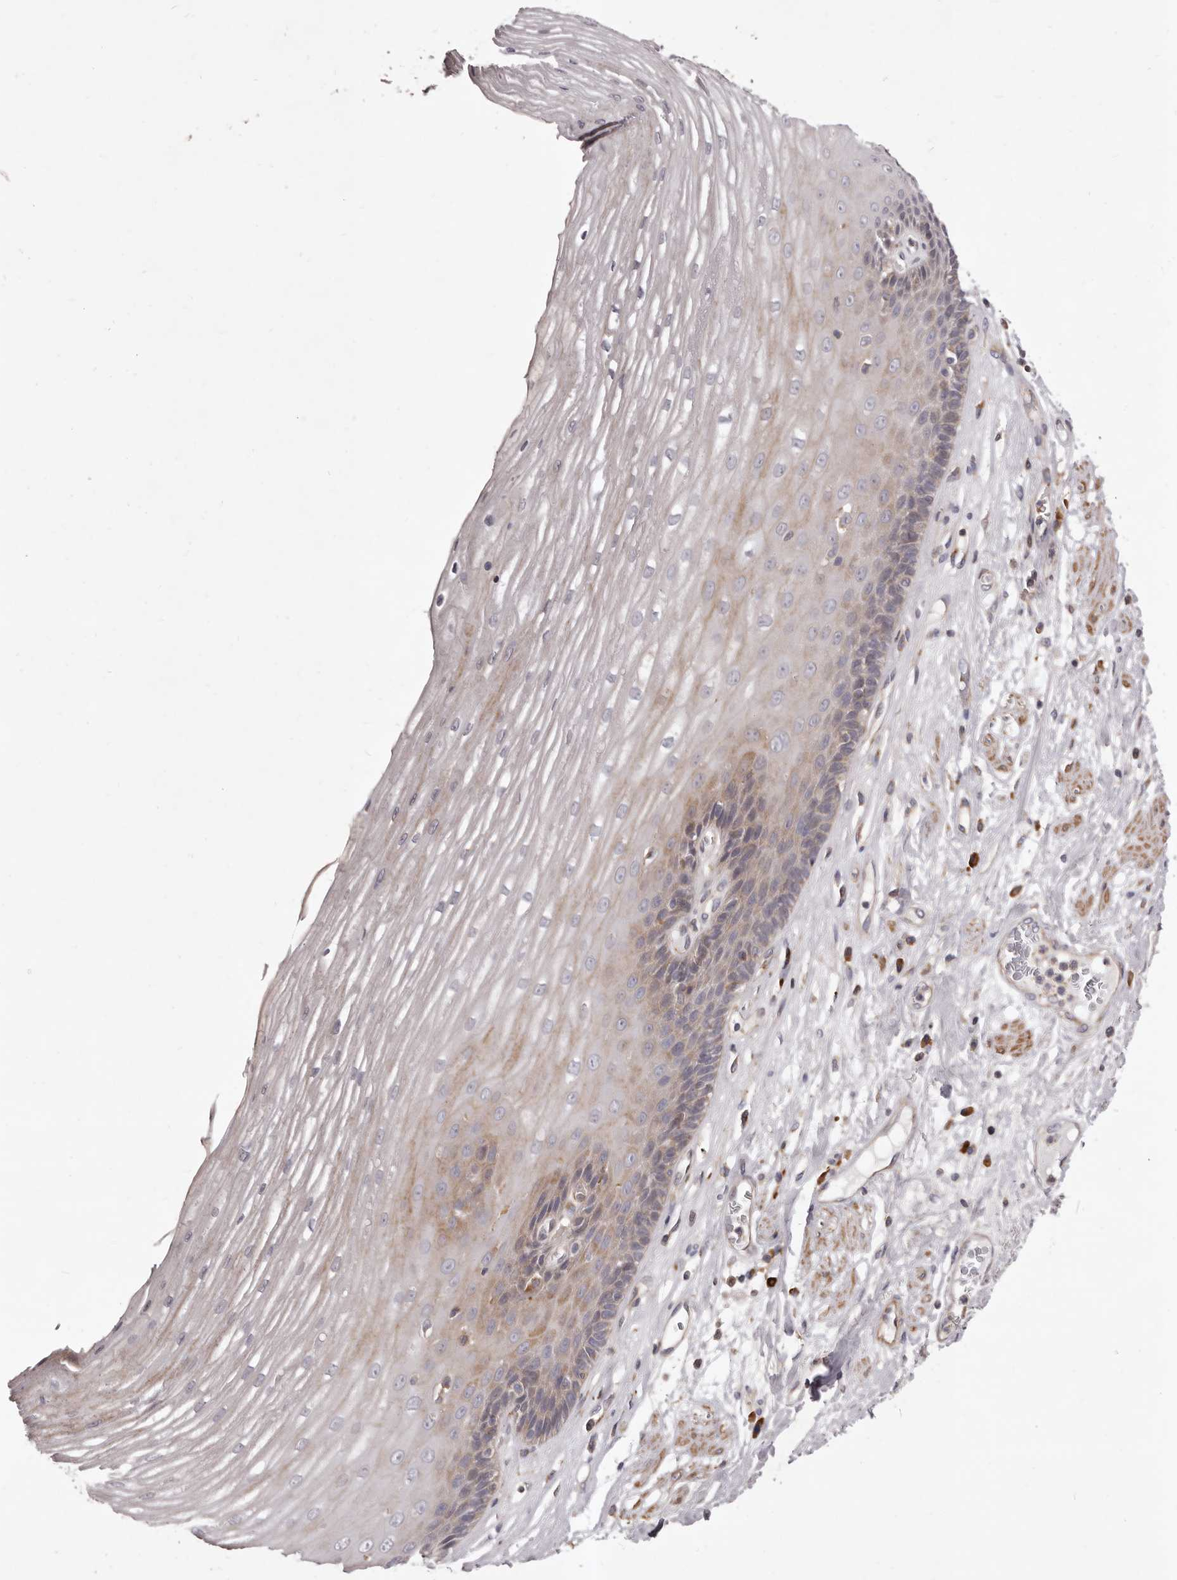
{"staining": {"intensity": "moderate", "quantity": "<25%", "location": "cytoplasmic/membranous"}, "tissue": "esophagus", "cell_type": "Squamous epithelial cells", "image_type": "normal", "snomed": [{"axis": "morphology", "description": "Normal tissue, NOS"}, {"axis": "topography", "description": "Esophagus"}], "caption": "IHC (DAB) staining of benign esophagus displays moderate cytoplasmic/membranous protein positivity in approximately <25% of squamous epithelial cells. (IHC, brightfield microscopy, high magnification).", "gene": "ALPK1", "patient": {"sex": "male", "age": 62}}